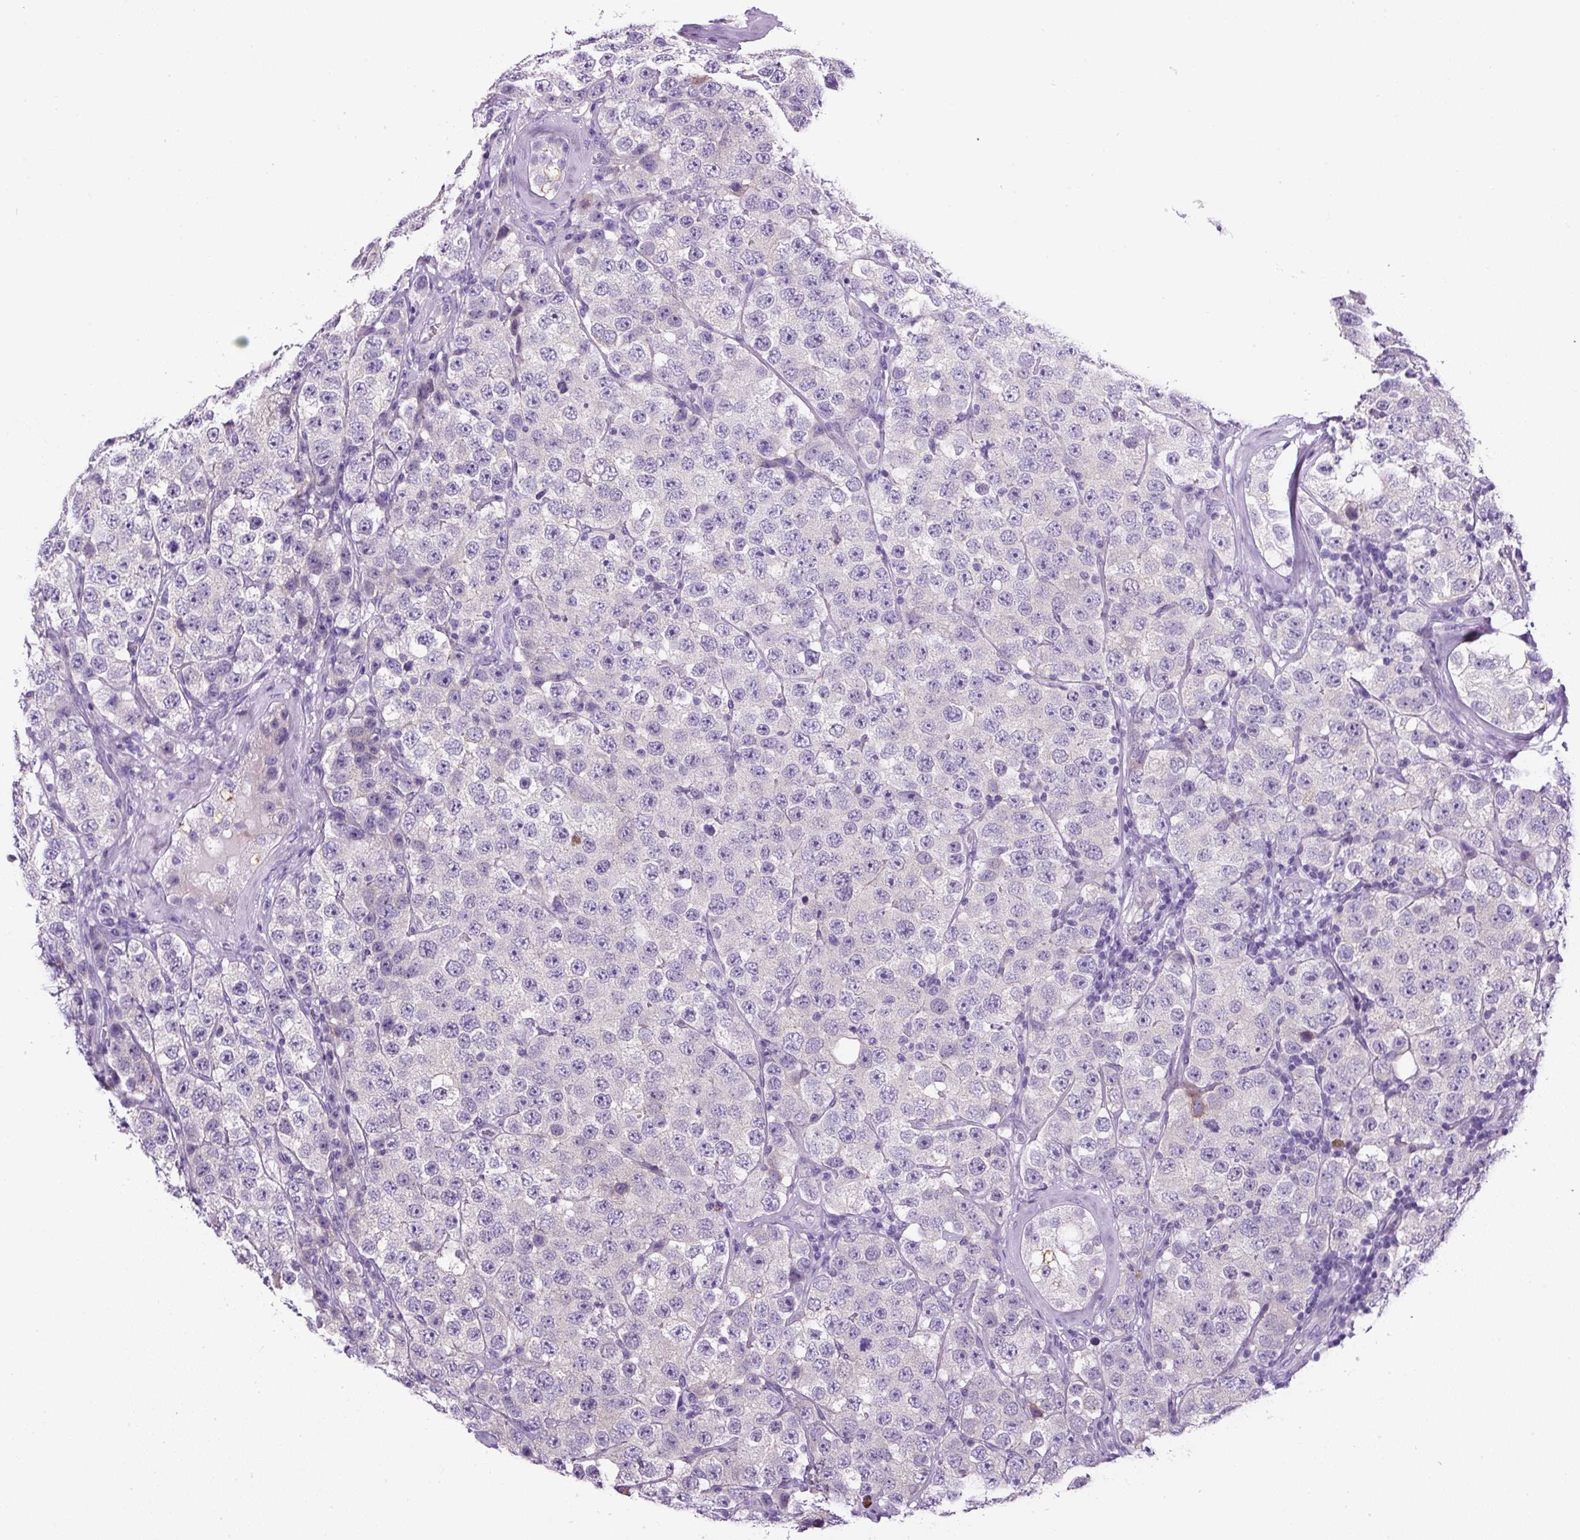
{"staining": {"intensity": "negative", "quantity": "none", "location": "none"}, "tissue": "testis cancer", "cell_type": "Tumor cells", "image_type": "cancer", "snomed": [{"axis": "morphology", "description": "Seminoma, NOS"}, {"axis": "topography", "description": "Testis"}], "caption": "High power microscopy histopathology image of an immunohistochemistry image of testis cancer, revealing no significant positivity in tumor cells. The staining was performed using DAB (3,3'-diaminobenzidine) to visualize the protein expression in brown, while the nuclei were stained in blue with hematoxylin (Magnification: 20x).", "gene": "SP8", "patient": {"sex": "male", "age": 28}}